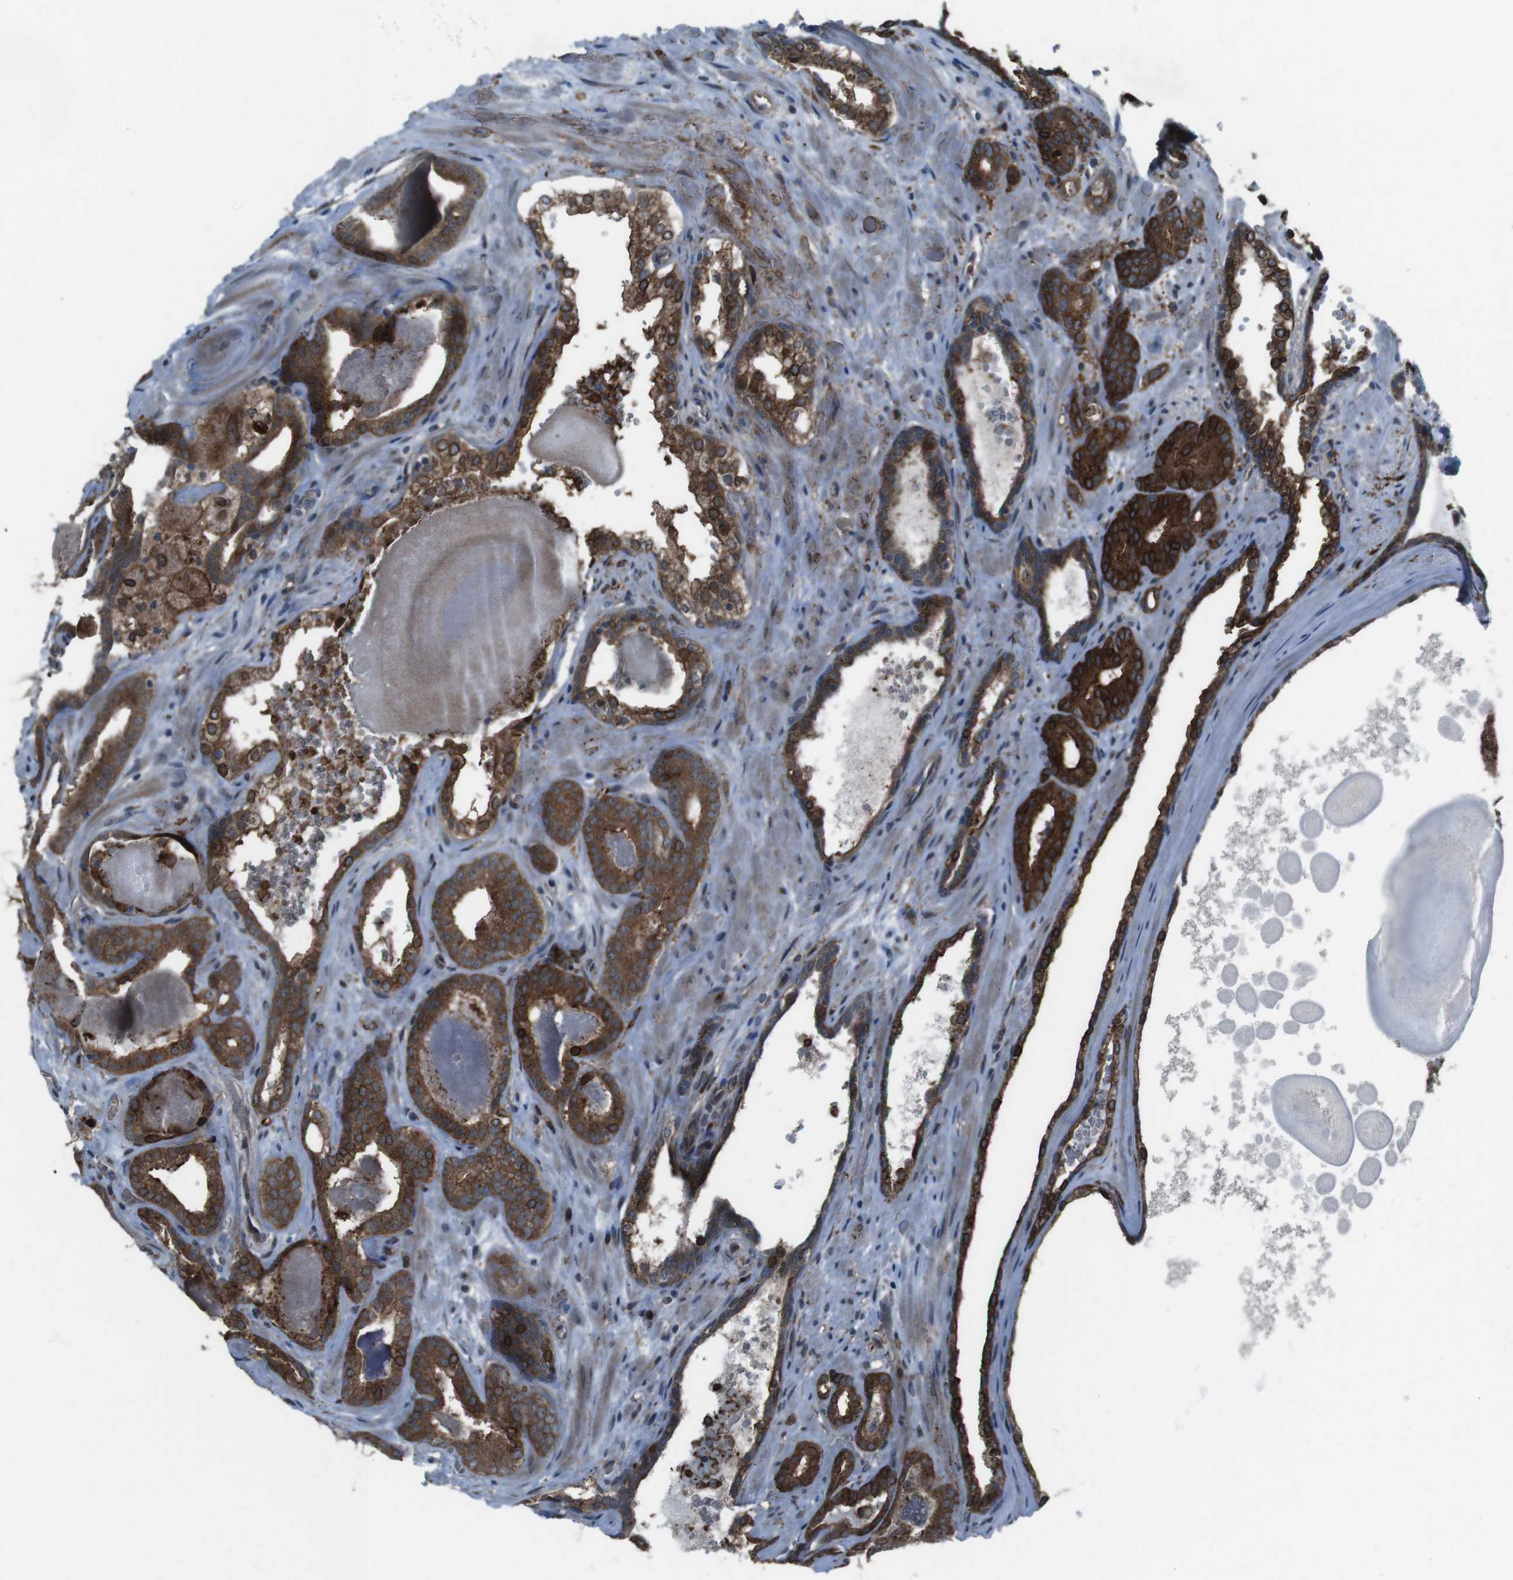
{"staining": {"intensity": "strong", "quantity": ">75%", "location": "cytoplasmic/membranous"}, "tissue": "prostate cancer", "cell_type": "Tumor cells", "image_type": "cancer", "snomed": [{"axis": "morphology", "description": "Adenocarcinoma, High grade"}, {"axis": "topography", "description": "Prostate"}], "caption": "Immunohistochemical staining of human adenocarcinoma (high-grade) (prostate) demonstrates high levels of strong cytoplasmic/membranous positivity in approximately >75% of tumor cells. (DAB = brown stain, brightfield microscopy at high magnification).", "gene": "GDF10", "patient": {"sex": "male", "age": 60}}